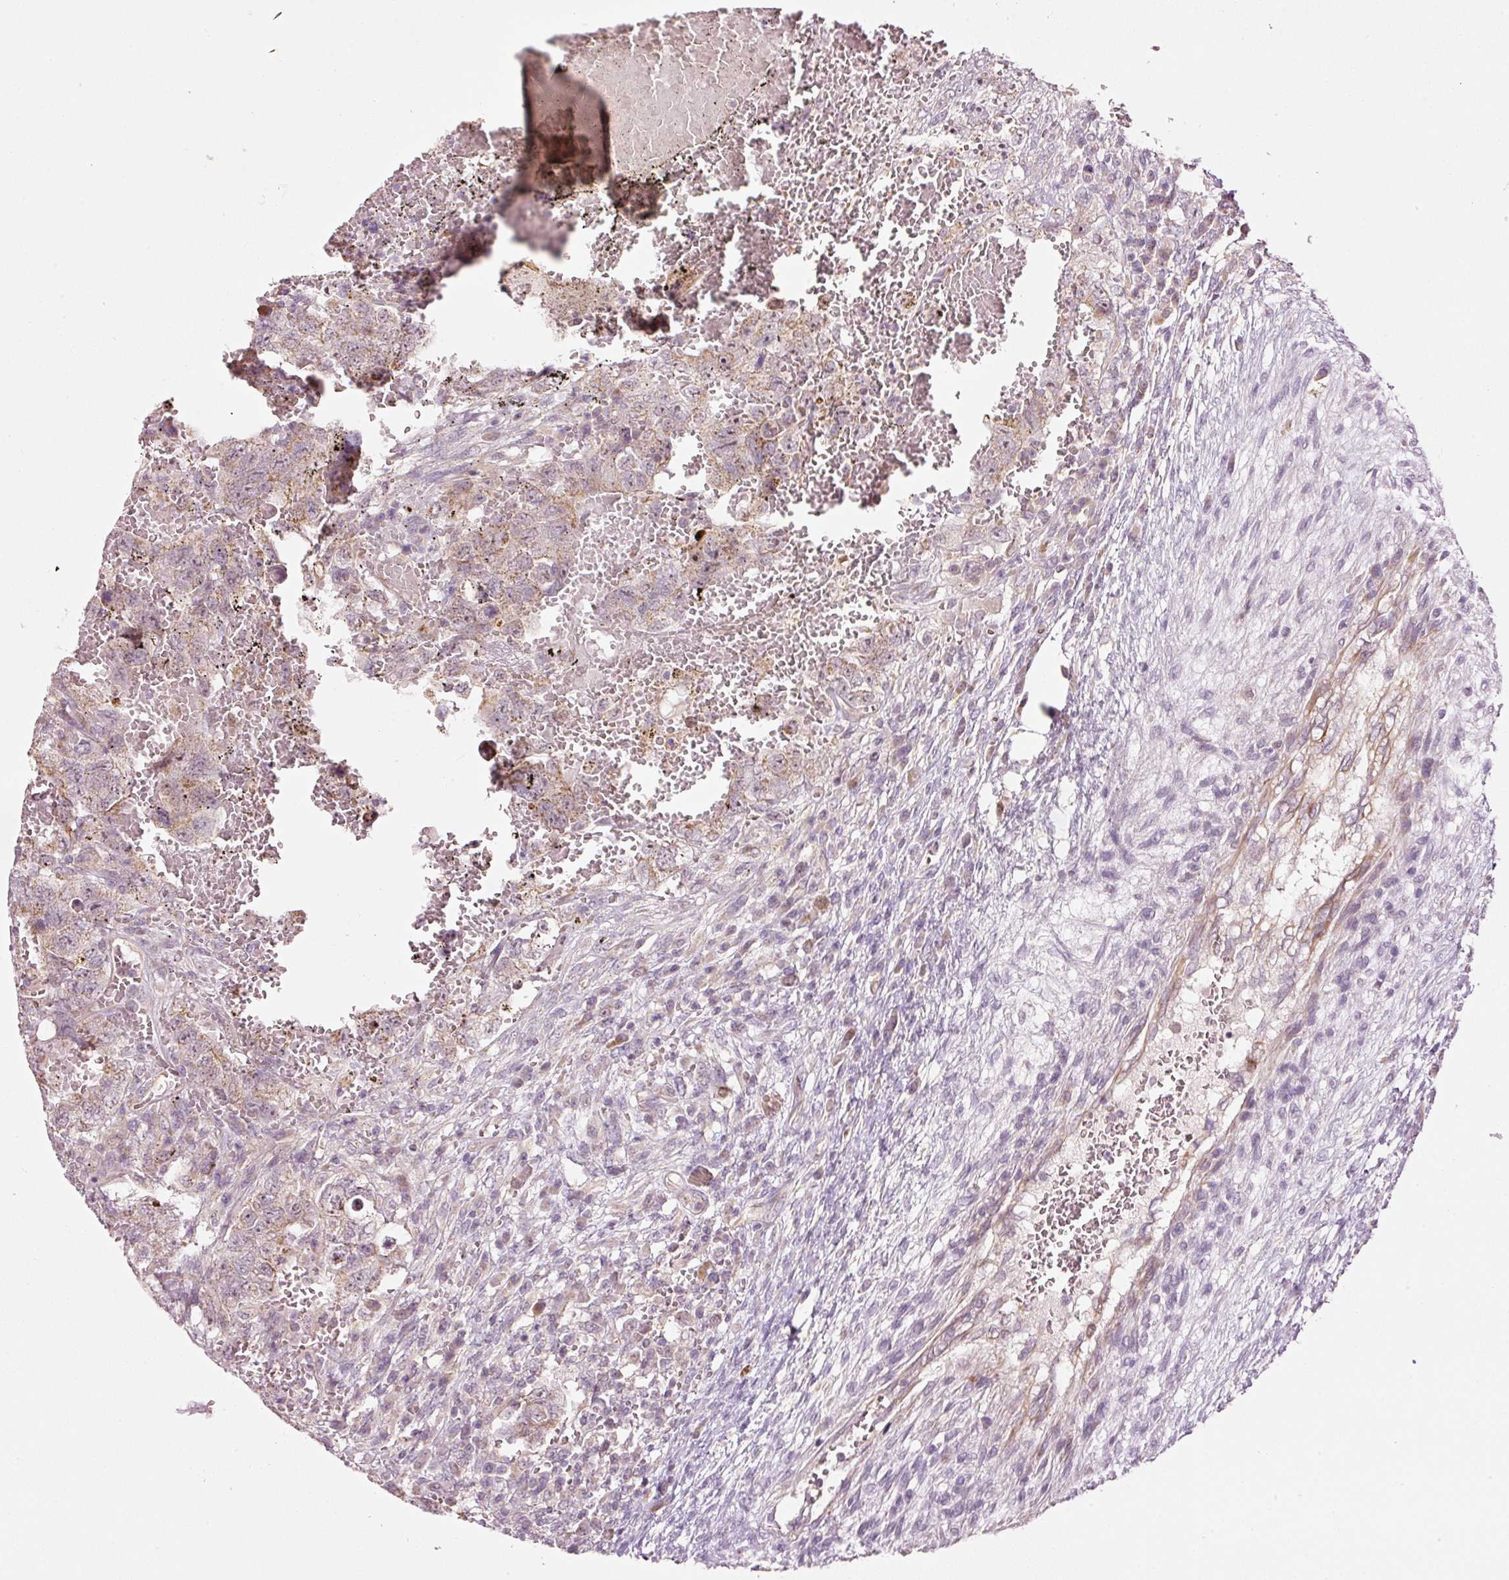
{"staining": {"intensity": "weak", "quantity": "25%-75%", "location": "cytoplasmic/membranous"}, "tissue": "testis cancer", "cell_type": "Tumor cells", "image_type": "cancer", "snomed": [{"axis": "morphology", "description": "Carcinoma, Embryonal, NOS"}, {"axis": "topography", "description": "Testis"}], "caption": "High-power microscopy captured an IHC image of embryonal carcinoma (testis), revealing weak cytoplasmic/membranous expression in approximately 25%-75% of tumor cells.", "gene": "CDC20B", "patient": {"sex": "male", "age": 26}}